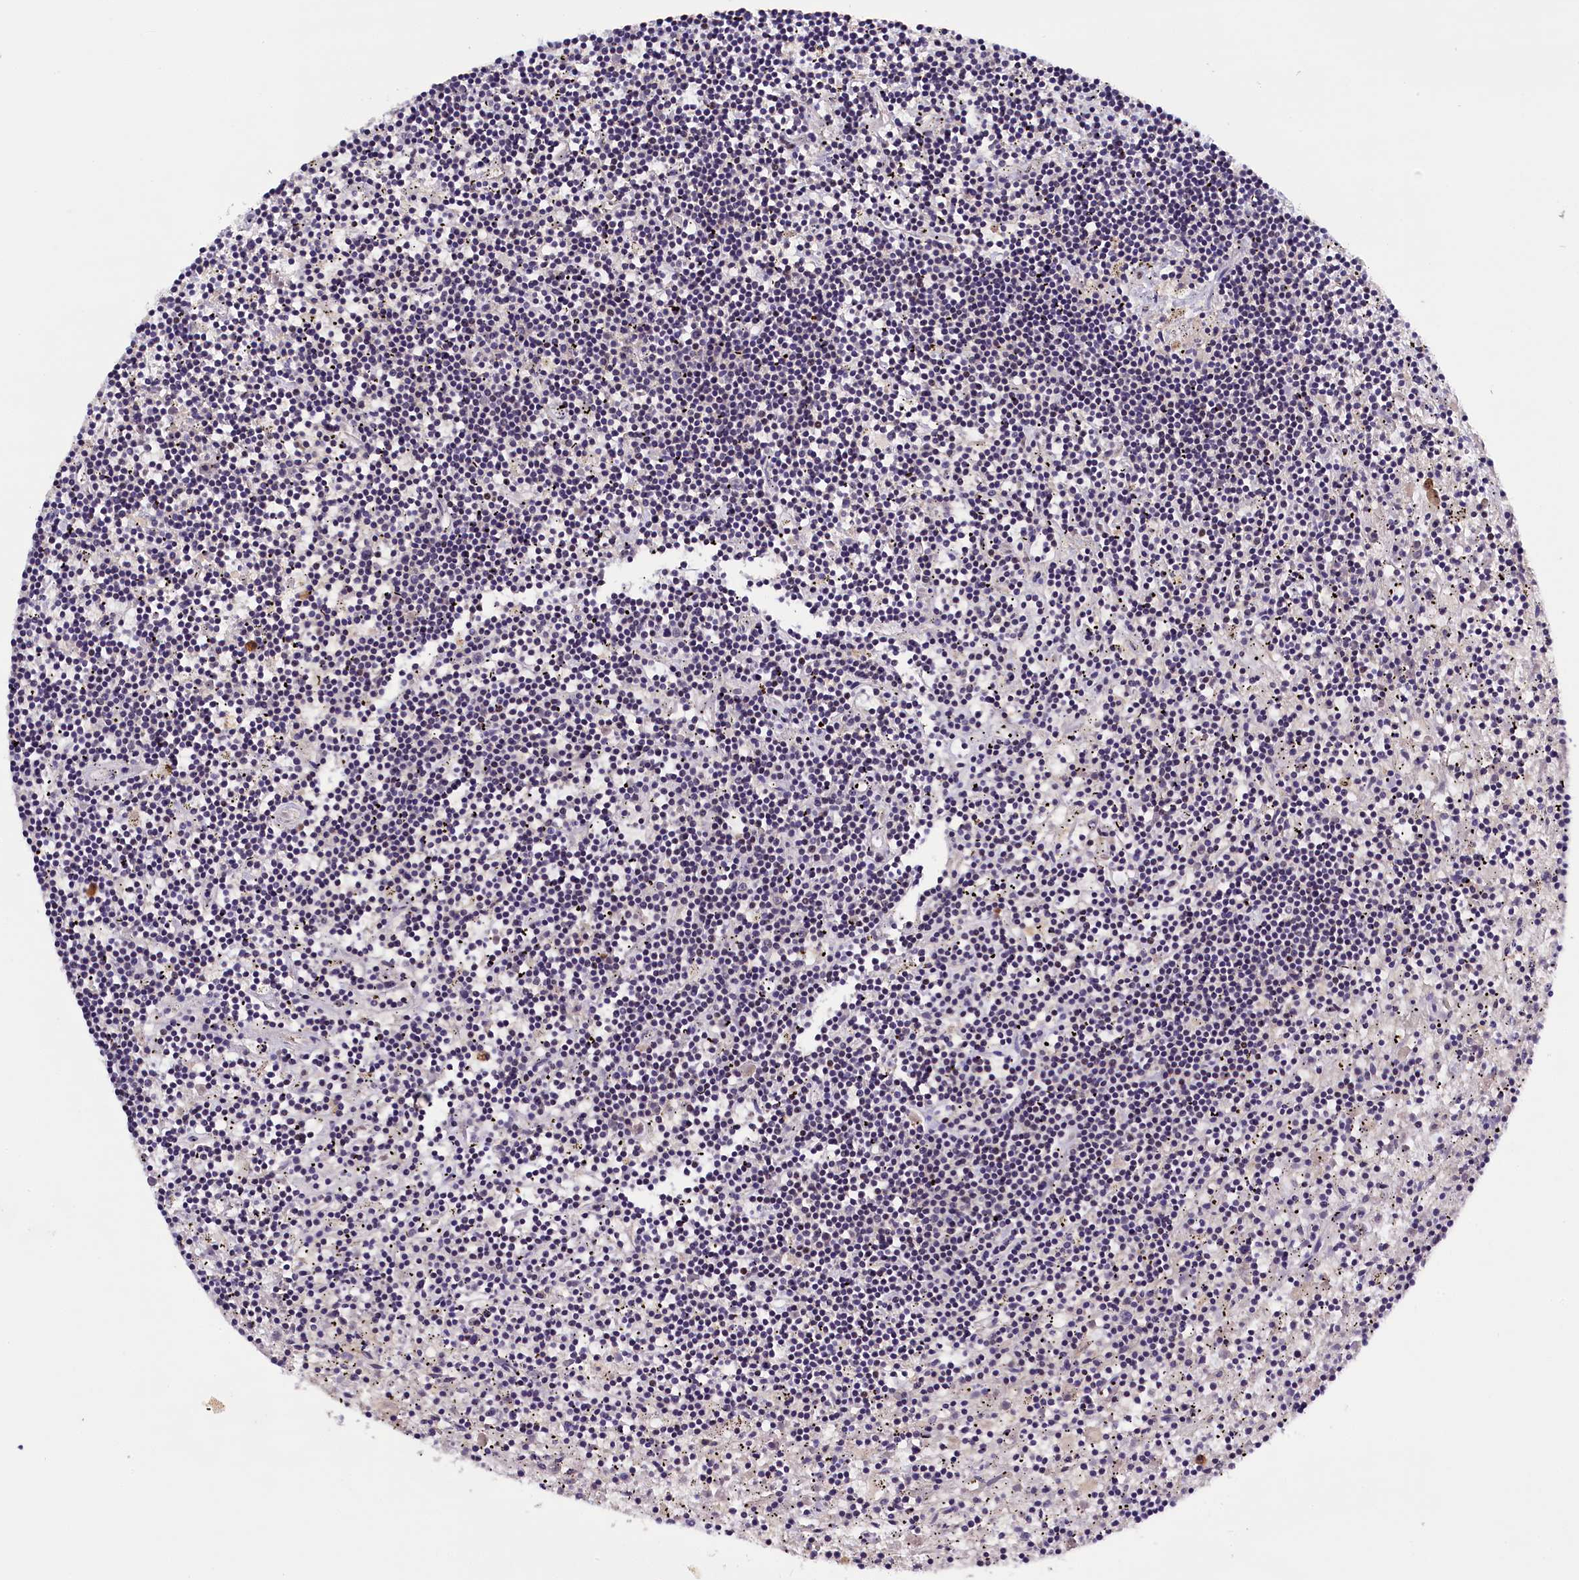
{"staining": {"intensity": "negative", "quantity": "none", "location": "none"}, "tissue": "lymphoma", "cell_type": "Tumor cells", "image_type": "cancer", "snomed": [{"axis": "morphology", "description": "Malignant lymphoma, non-Hodgkin's type, Low grade"}, {"axis": "topography", "description": "Spleen"}], "caption": "A micrograph of human low-grade malignant lymphoma, non-Hodgkin's type is negative for staining in tumor cells.", "gene": "ENKD1", "patient": {"sex": "male", "age": 76}}